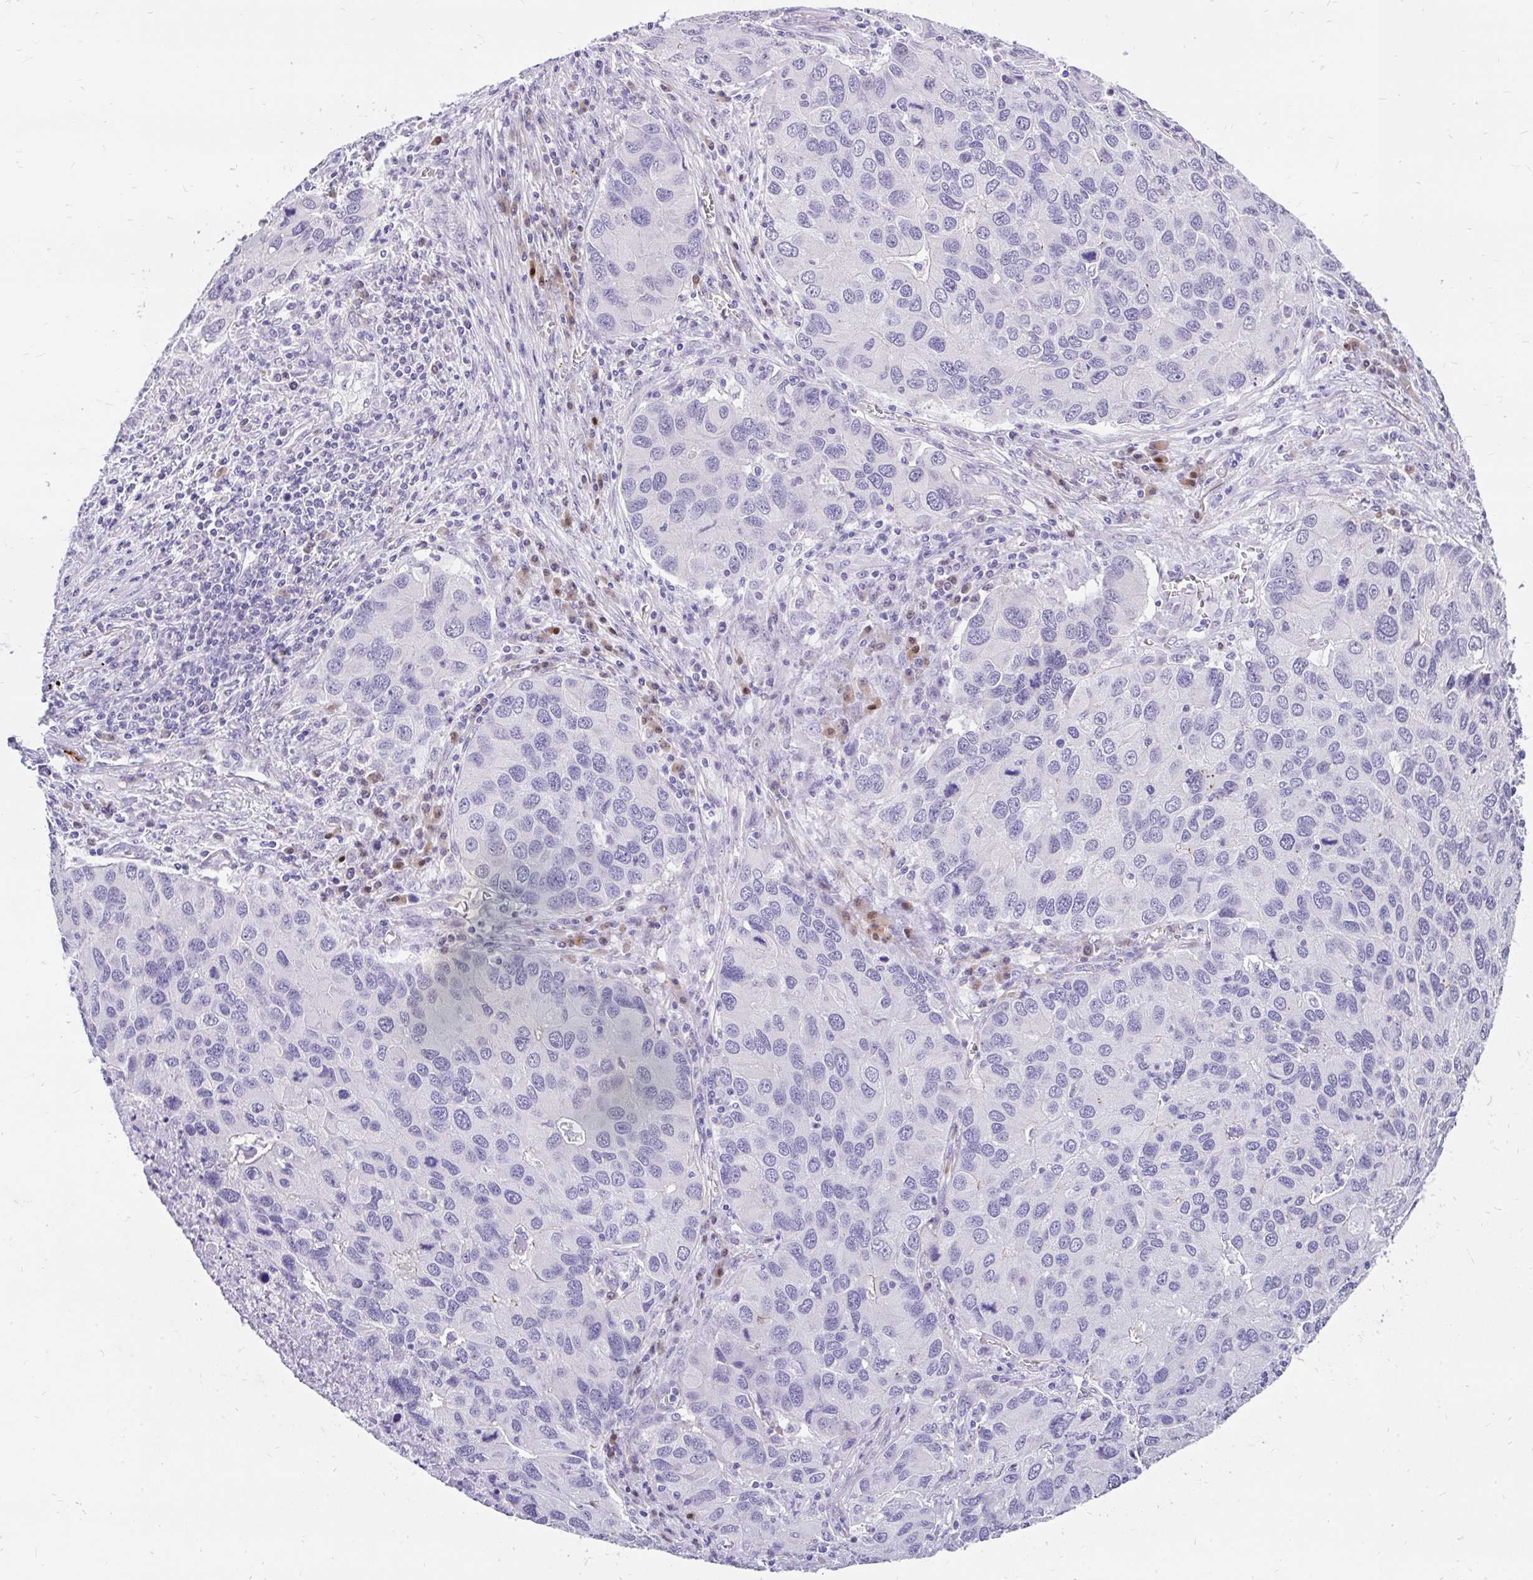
{"staining": {"intensity": "moderate", "quantity": "<25%", "location": "cytoplasmic/membranous"}, "tissue": "lung cancer", "cell_type": "Tumor cells", "image_type": "cancer", "snomed": [{"axis": "morphology", "description": "Aneuploidy"}, {"axis": "morphology", "description": "Adenocarcinoma, NOS"}, {"axis": "topography", "description": "Lymph node"}, {"axis": "topography", "description": "Lung"}], "caption": "A high-resolution micrograph shows IHC staining of adenocarcinoma (lung), which exhibits moderate cytoplasmic/membranous expression in approximately <25% of tumor cells.", "gene": "EML5", "patient": {"sex": "female", "age": 74}}